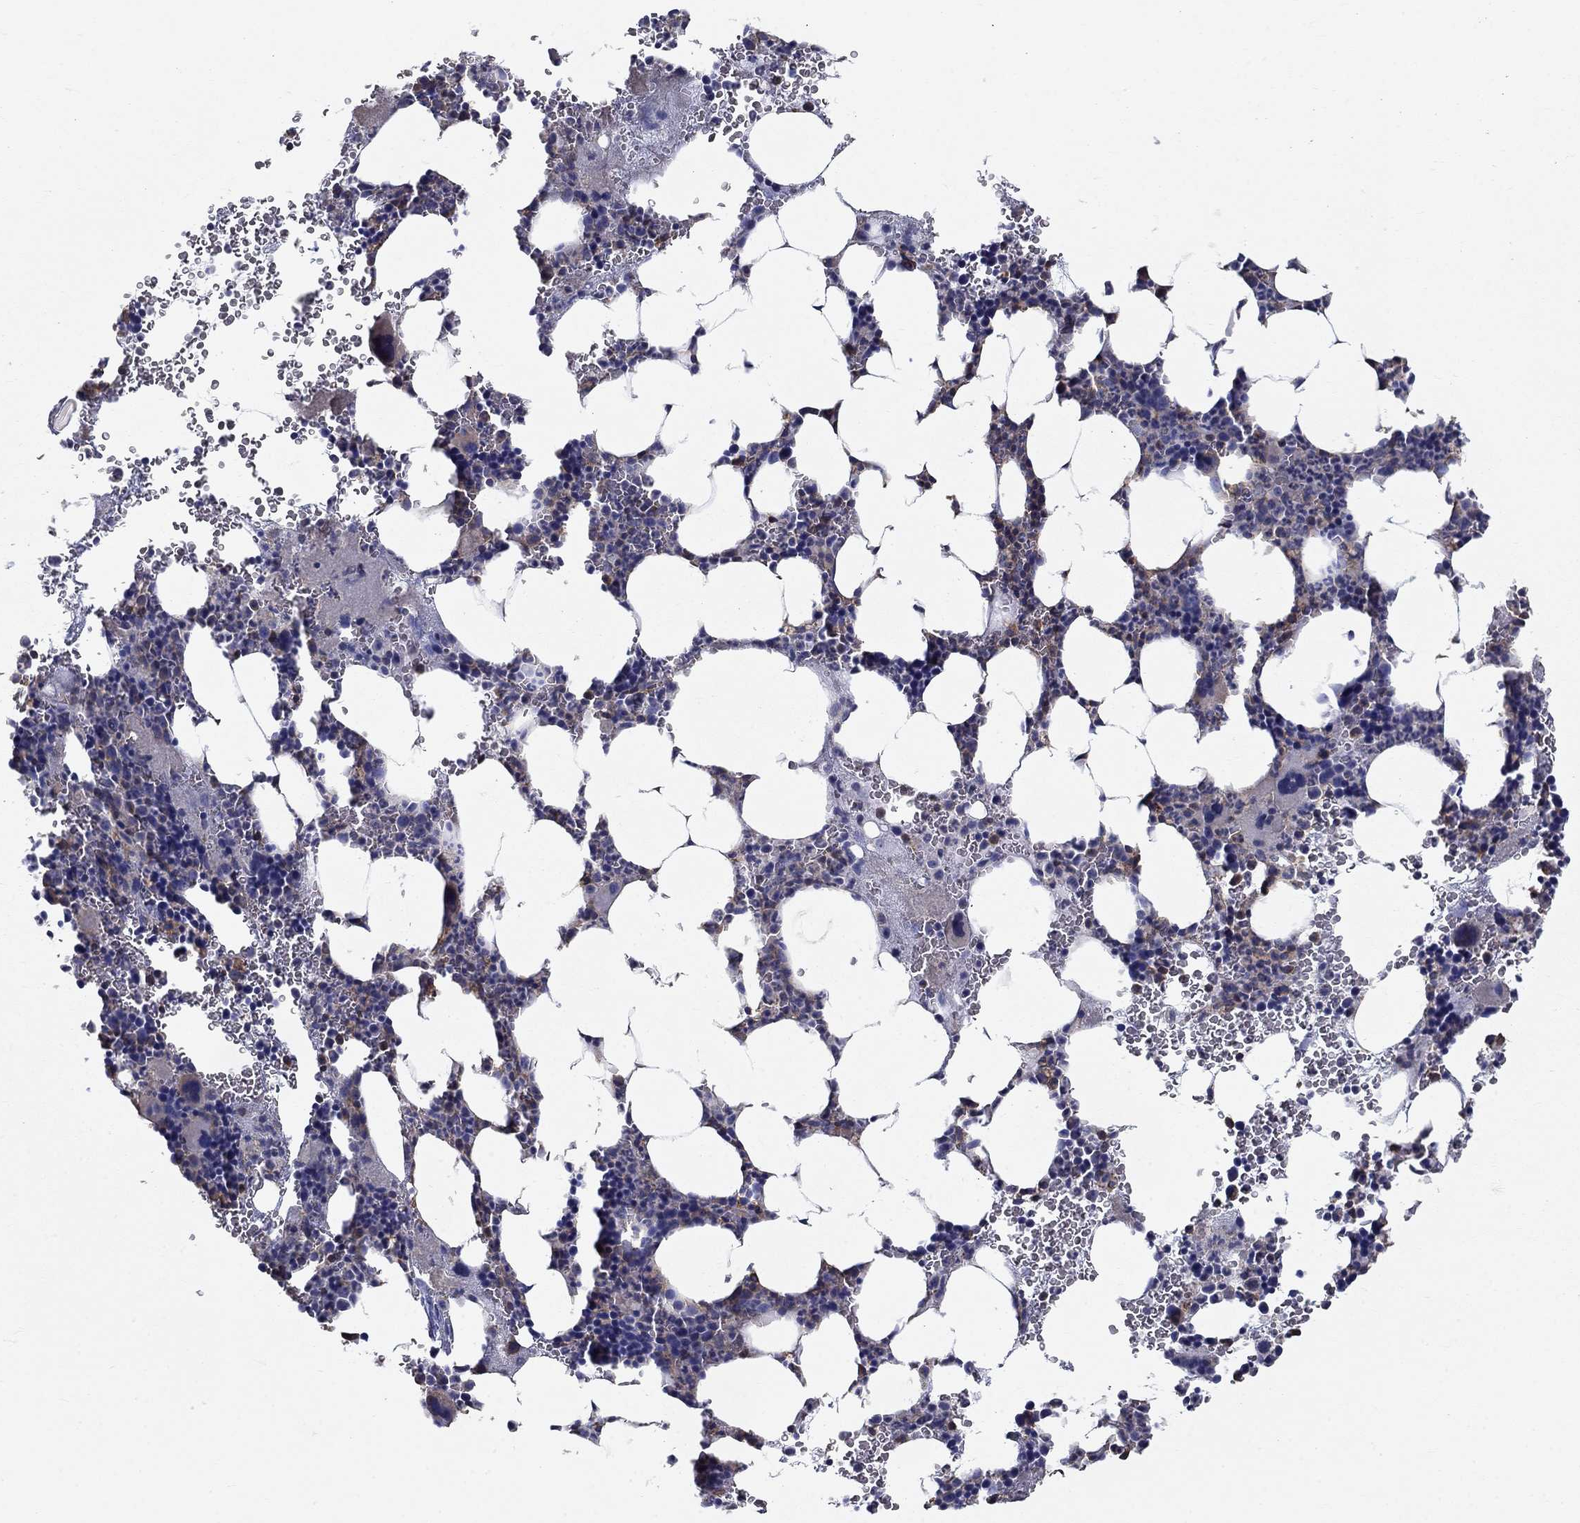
{"staining": {"intensity": "moderate", "quantity": "<25%", "location": "cytoplasmic/membranous"}, "tissue": "bone marrow", "cell_type": "Hematopoietic cells", "image_type": "normal", "snomed": [{"axis": "morphology", "description": "Normal tissue, NOS"}, {"axis": "topography", "description": "Bone marrow"}], "caption": "Moderate cytoplasmic/membranous positivity for a protein is seen in approximately <25% of hematopoietic cells of unremarkable bone marrow using immunohistochemistry (IHC).", "gene": "NME5", "patient": {"sex": "male", "age": 44}}